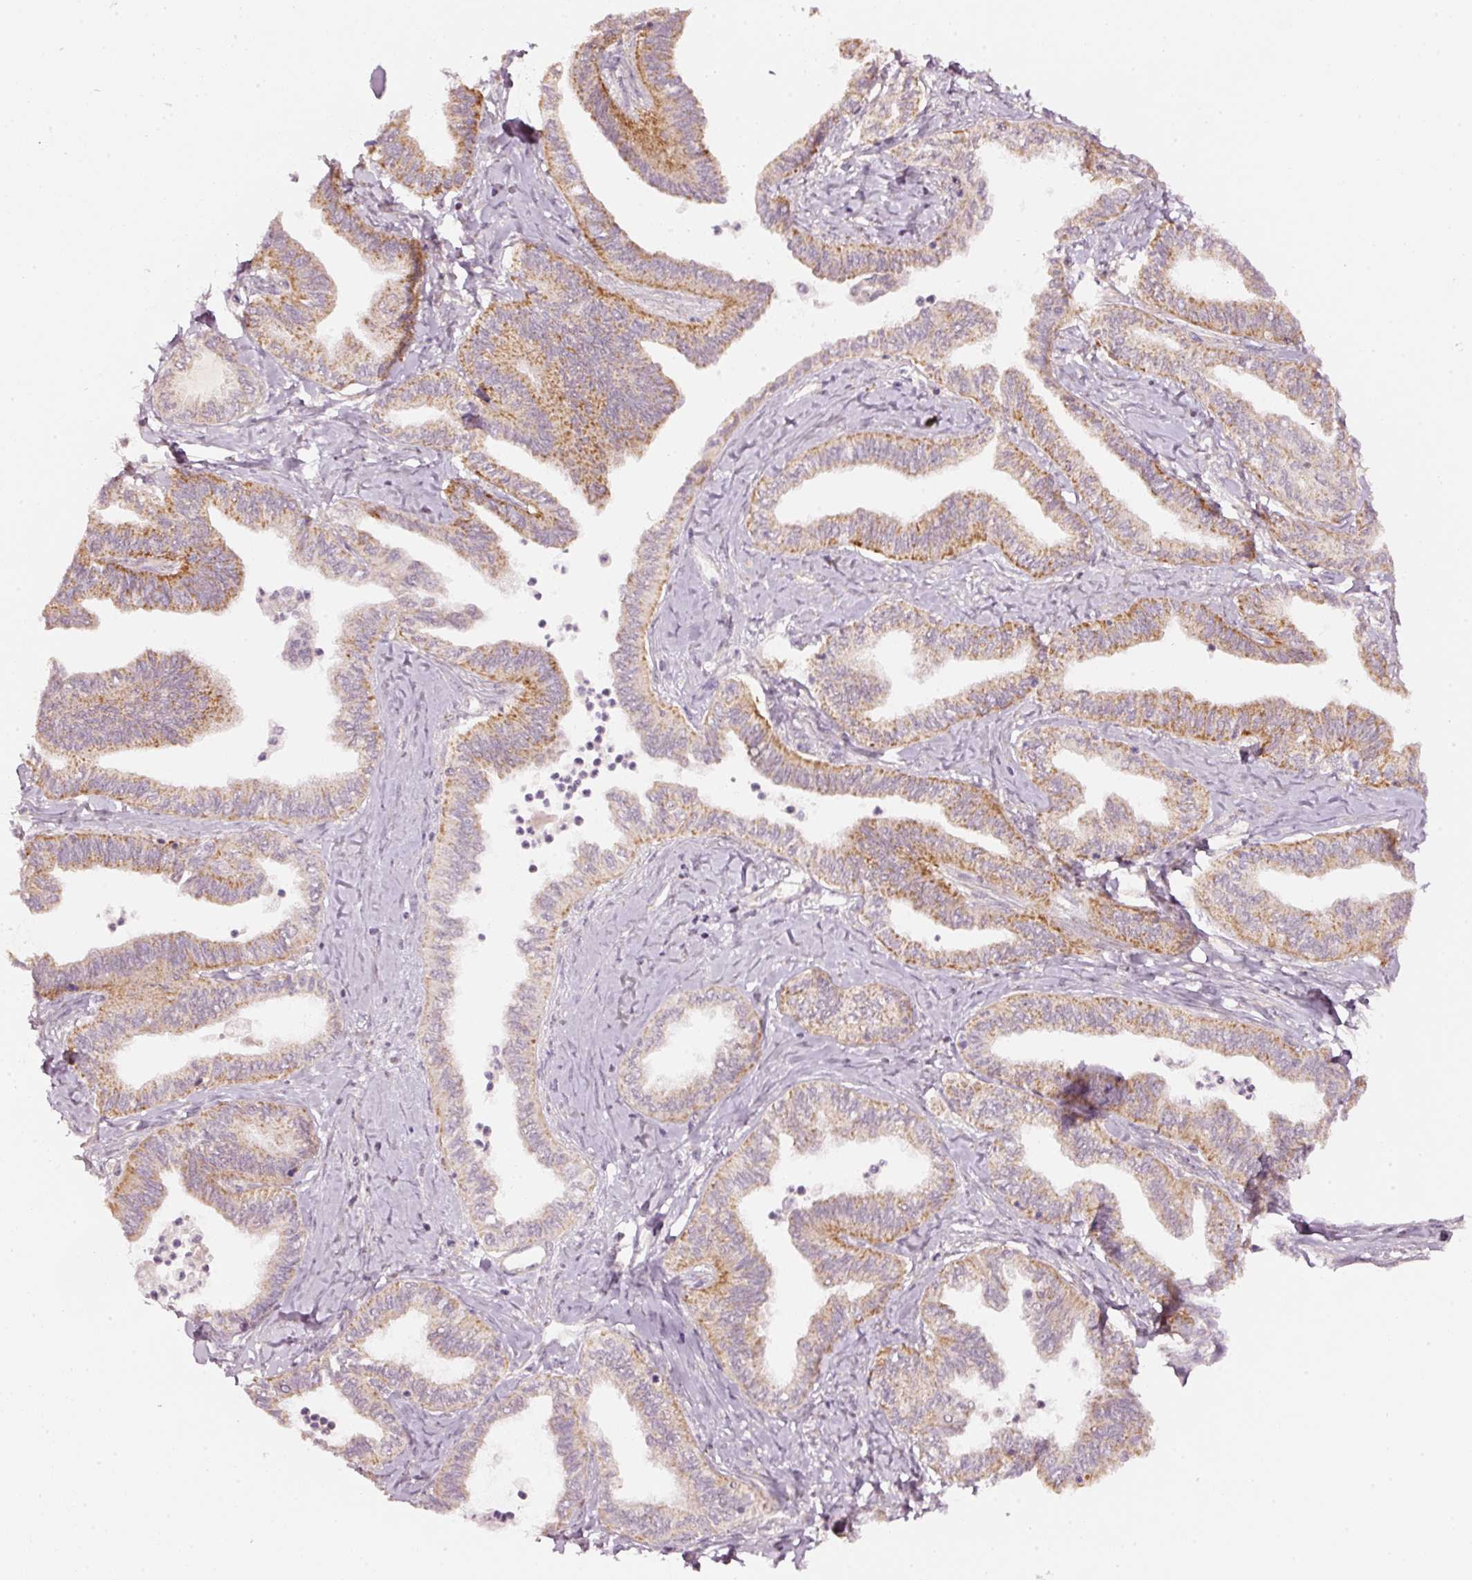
{"staining": {"intensity": "moderate", "quantity": "25%-75%", "location": "cytoplasmic/membranous"}, "tissue": "ovarian cancer", "cell_type": "Tumor cells", "image_type": "cancer", "snomed": [{"axis": "morphology", "description": "Carcinoma, endometroid"}, {"axis": "topography", "description": "Ovary"}], "caption": "IHC of ovarian cancer reveals medium levels of moderate cytoplasmic/membranous positivity in approximately 25%-75% of tumor cells.", "gene": "ARHGAP22", "patient": {"sex": "female", "age": 70}}